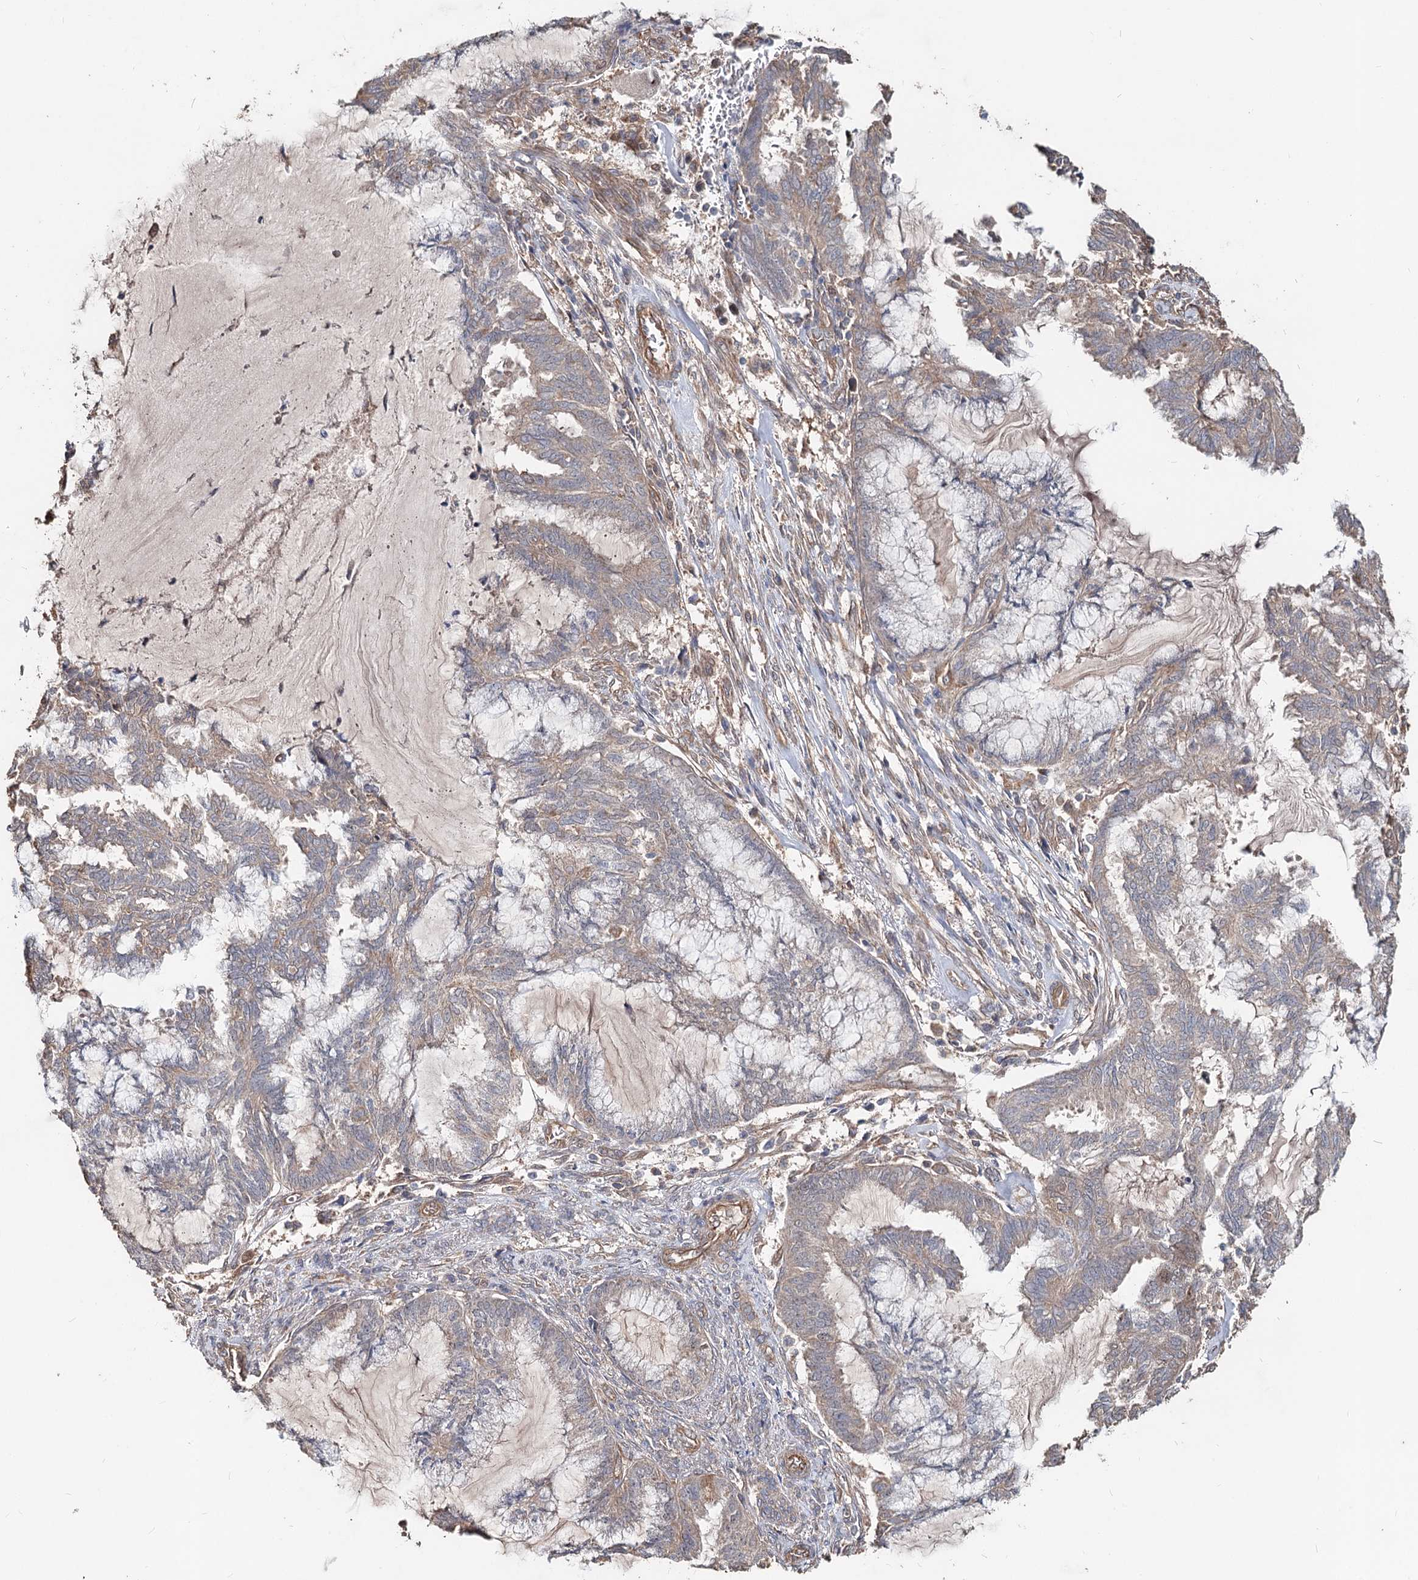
{"staining": {"intensity": "weak", "quantity": "25%-75%", "location": "cytoplasmic/membranous"}, "tissue": "endometrial cancer", "cell_type": "Tumor cells", "image_type": "cancer", "snomed": [{"axis": "morphology", "description": "Adenocarcinoma, NOS"}, {"axis": "topography", "description": "Endometrium"}], "caption": "A brown stain highlights weak cytoplasmic/membranous positivity of a protein in endometrial adenocarcinoma tumor cells.", "gene": "SPART", "patient": {"sex": "female", "age": 86}}